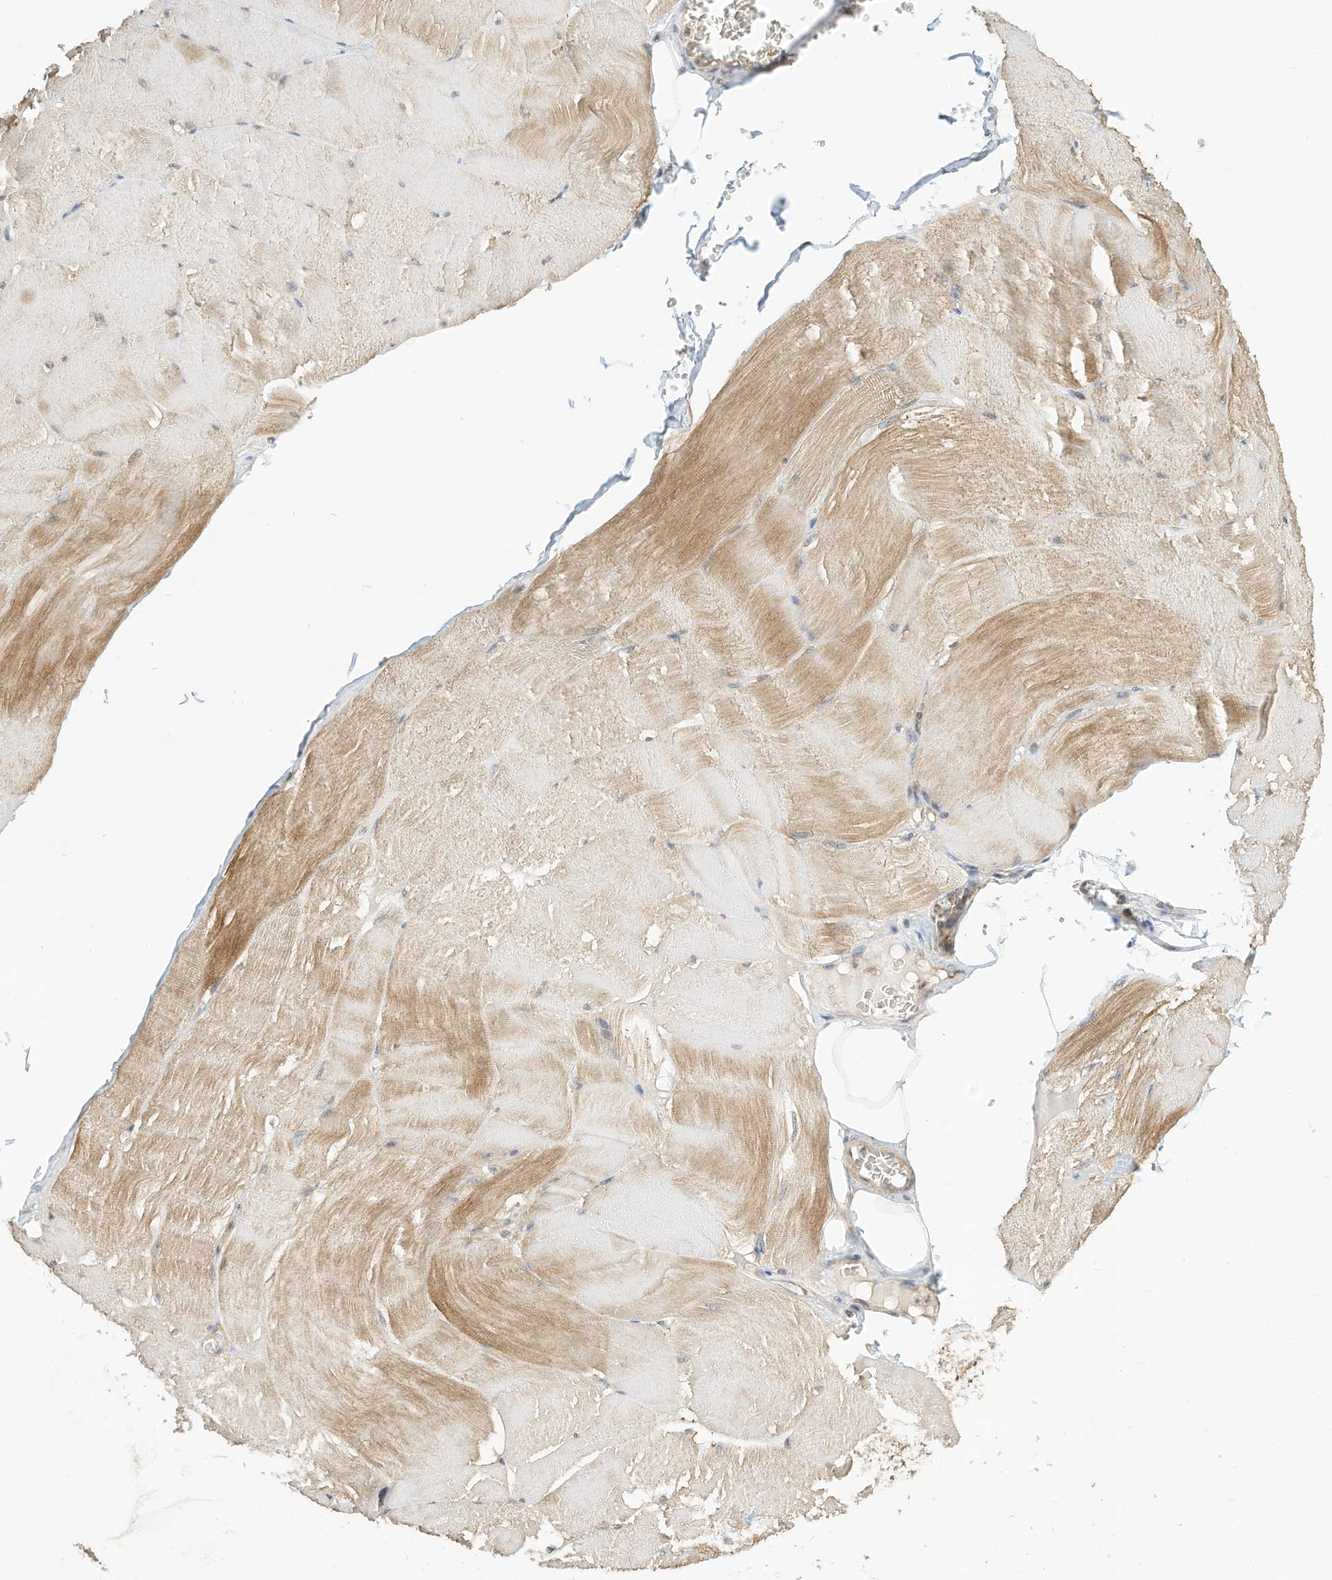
{"staining": {"intensity": "moderate", "quantity": "25%-75%", "location": "cytoplasmic/membranous"}, "tissue": "skeletal muscle", "cell_type": "Myocytes", "image_type": "normal", "snomed": [{"axis": "morphology", "description": "Normal tissue, NOS"}, {"axis": "morphology", "description": "Basal cell carcinoma"}, {"axis": "topography", "description": "Skeletal muscle"}], "caption": "Immunohistochemical staining of benign skeletal muscle exhibits medium levels of moderate cytoplasmic/membranous expression in about 25%-75% of myocytes. (DAB (3,3'-diaminobenzidine) IHC, brown staining for protein, blue staining for nuclei).", "gene": "OFD1", "patient": {"sex": "female", "age": 64}}